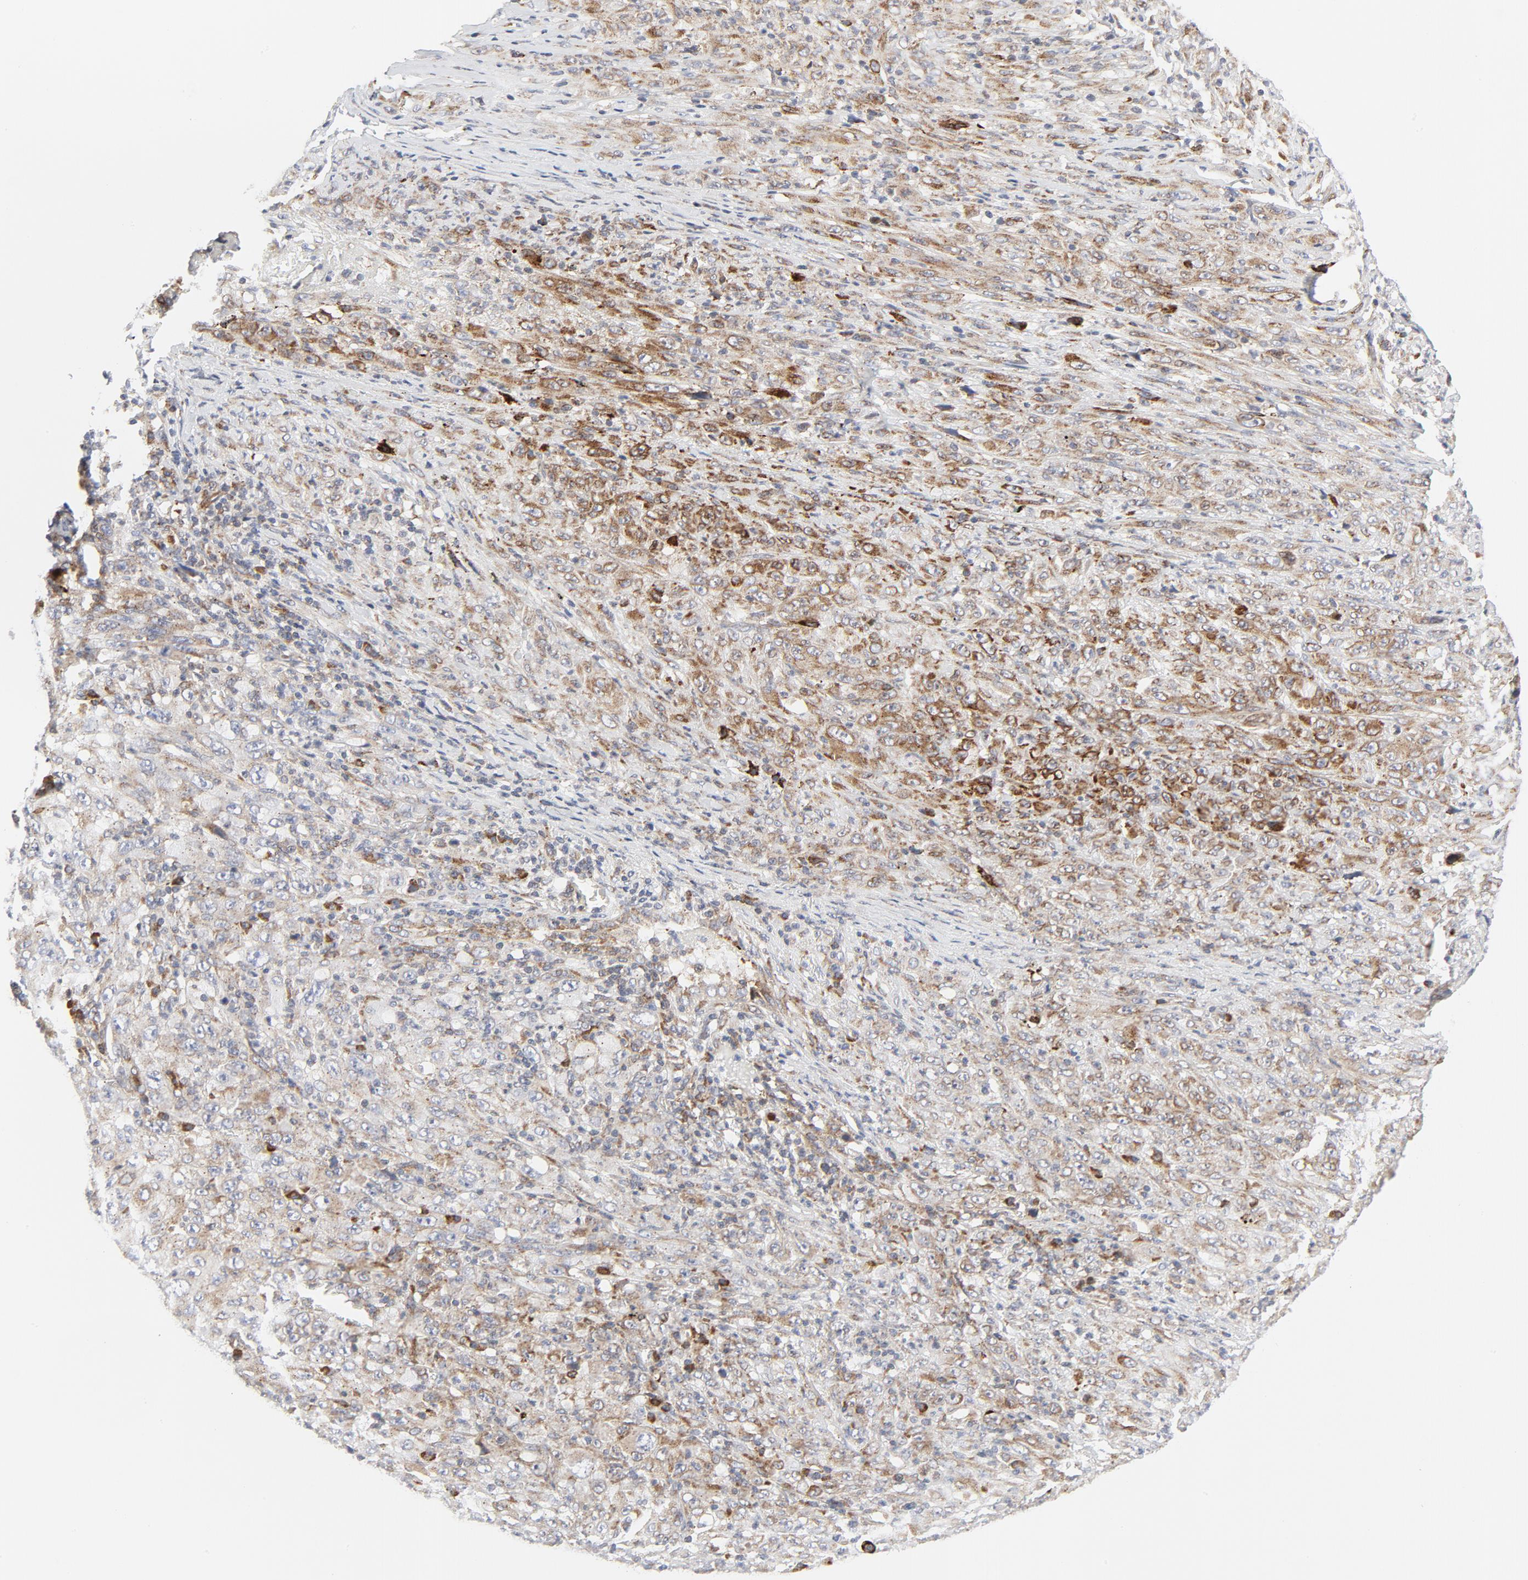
{"staining": {"intensity": "moderate", "quantity": ">75%", "location": "cytoplasmic/membranous"}, "tissue": "melanoma", "cell_type": "Tumor cells", "image_type": "cancer", "snomed": [{"axis": "morphology", "description": "Malignant melanoma, Metastatic site"}, {"axis": "topography", "description": "Skin"}], "caption": "A photomicrograph of malignant melanoma (metastatic site) stained for a protein exhibits moderate cytoplasmic/membranous brown staining in tumor cells.", "gene": "LRP6", "patient": {"sex": "female", "age": 56}}